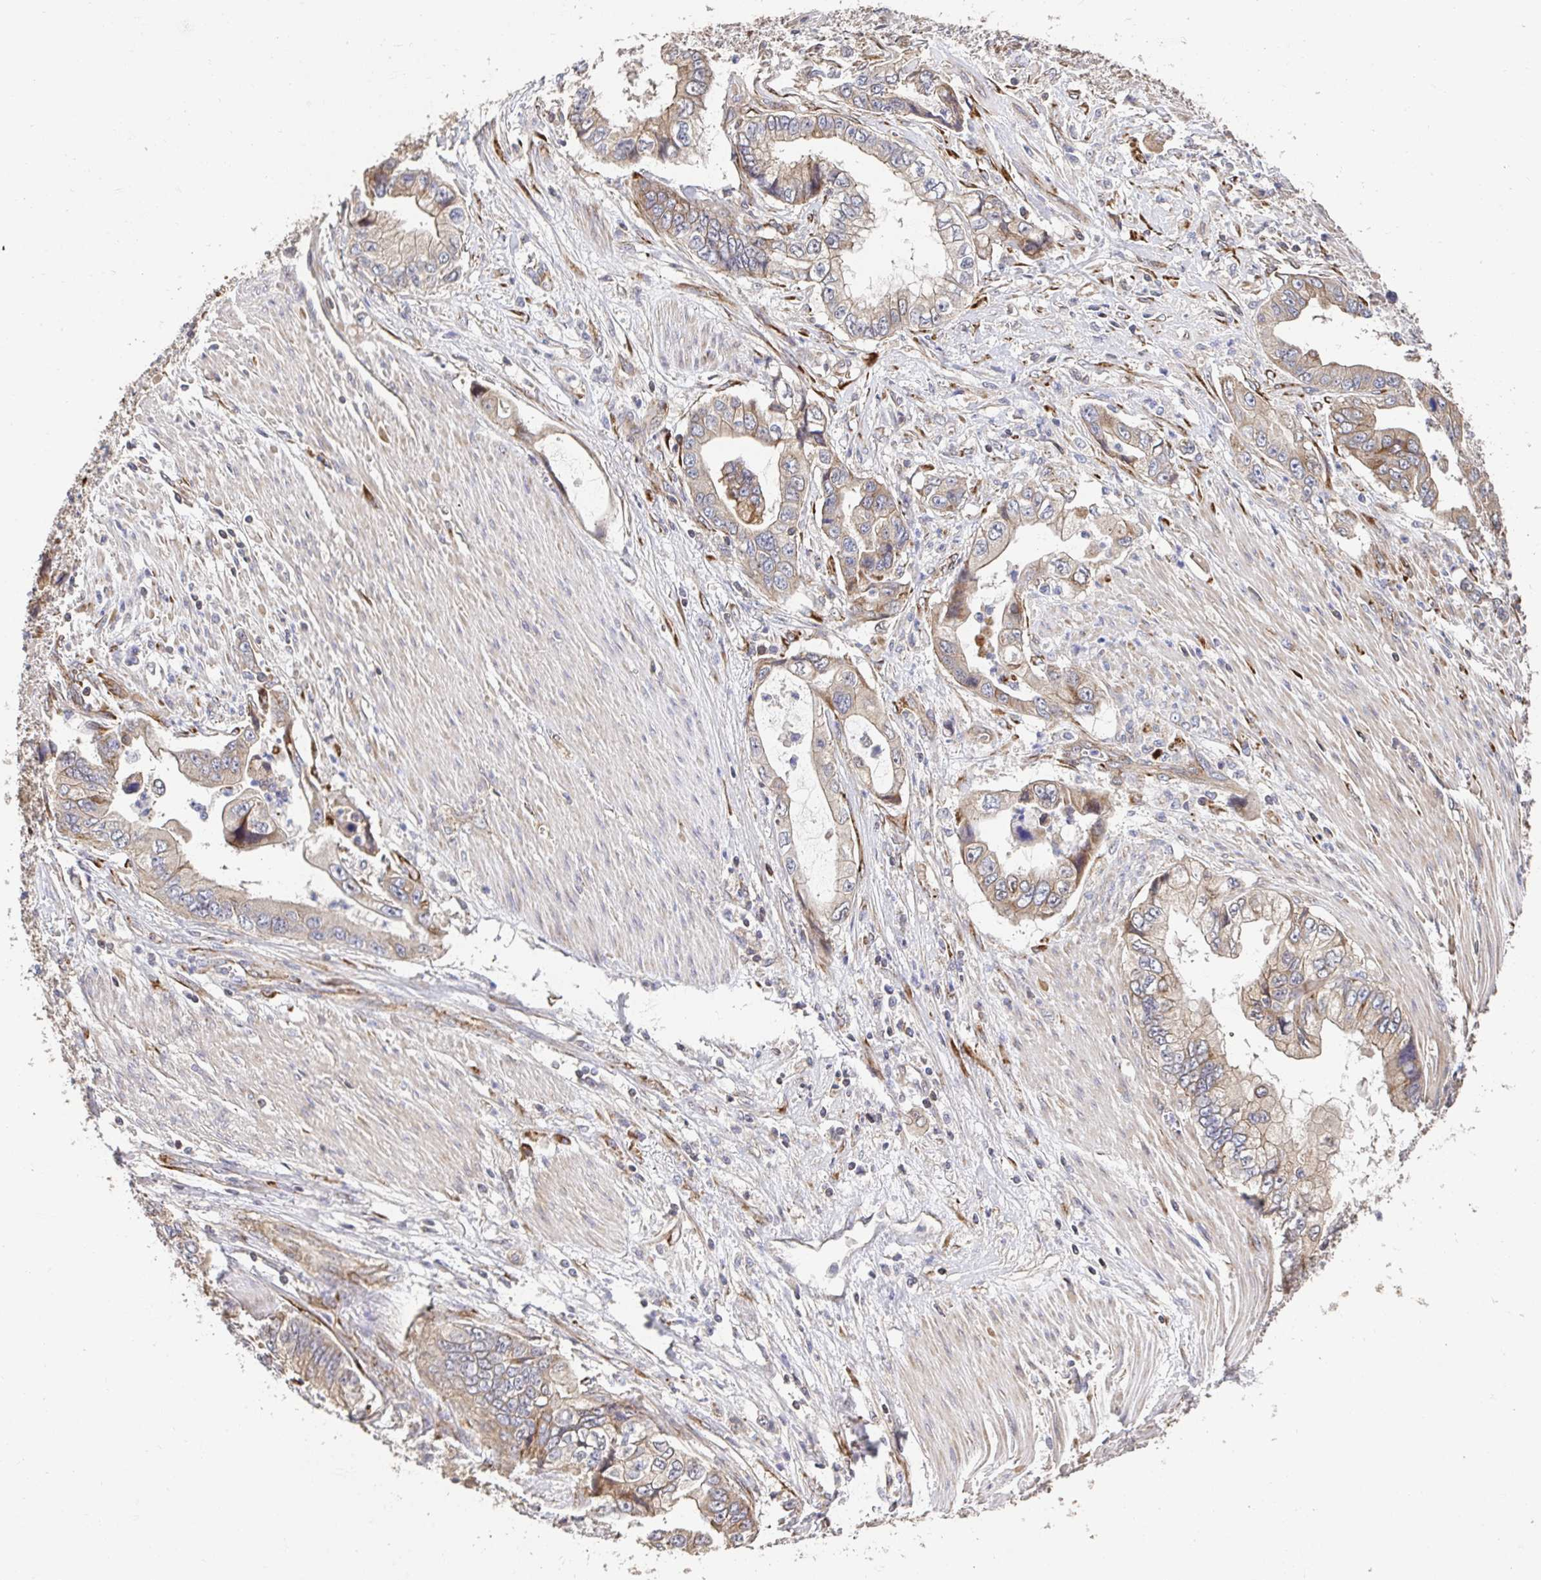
{"staining": {"intensity": "weak", "quantity": ">75%", "location": "cytoplasmic/membranous"}, "tissue": "stomach cancer", "cell_type": "Tumor cells", "image_type": "cancer", "snomed": [{"axis": "morphology", "description": "Adenocarcinoma, NOS"}, {"axis": "topography", "description": "Pancreas"}, {"axis": "topography", "description": "Stomach, upper"}], "caption": "IHC (DAB (3,3'-diaminobenzidine)) staining of stomach cancer shows weak cytoplasmic/membranous protein staining in about >75% of tumor cells.", "gene": "APBB1", "patient": {"sex": "male", "age": 77}}